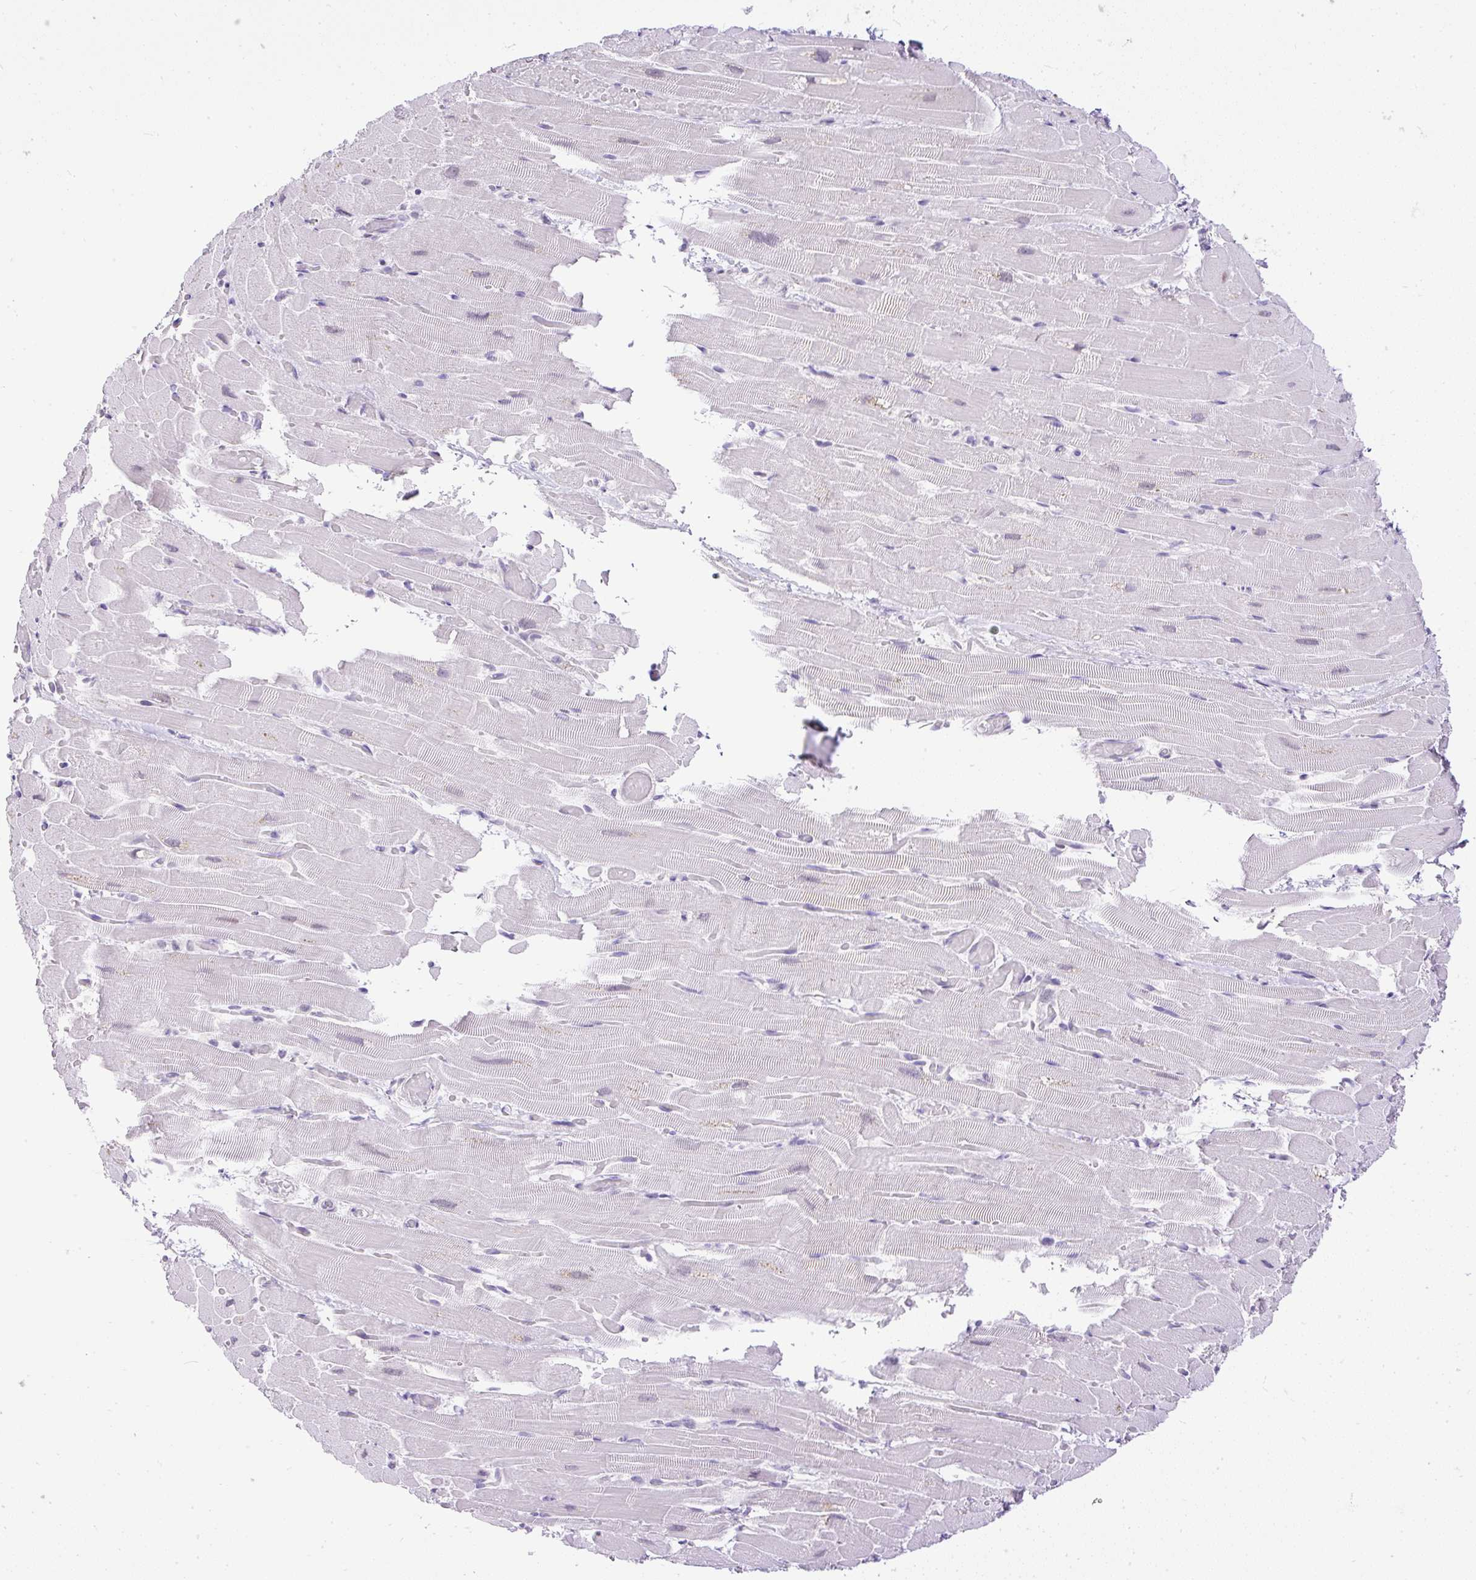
{"staining": {"intensity": "negative", "quantity": "none", "location": "none"}, "tissue": "heart muscle", "cell_type": "Cardiomyocytes", "image_type": "normal", "snomed": [{"axis": "morphology", "description": "Normal tissue, NOS"}, {"axis": "topography", "description": "Heart"}], "caption": "Immunohistochemical staining of unremarkable human heart muscle demonstrates no significant positivity in cardiomyocytes. (DAB immunohistochemistry with hematoxylin counter stain).", "gene": "WNT10B", "patient": {"sex": "male", "age": 37}}